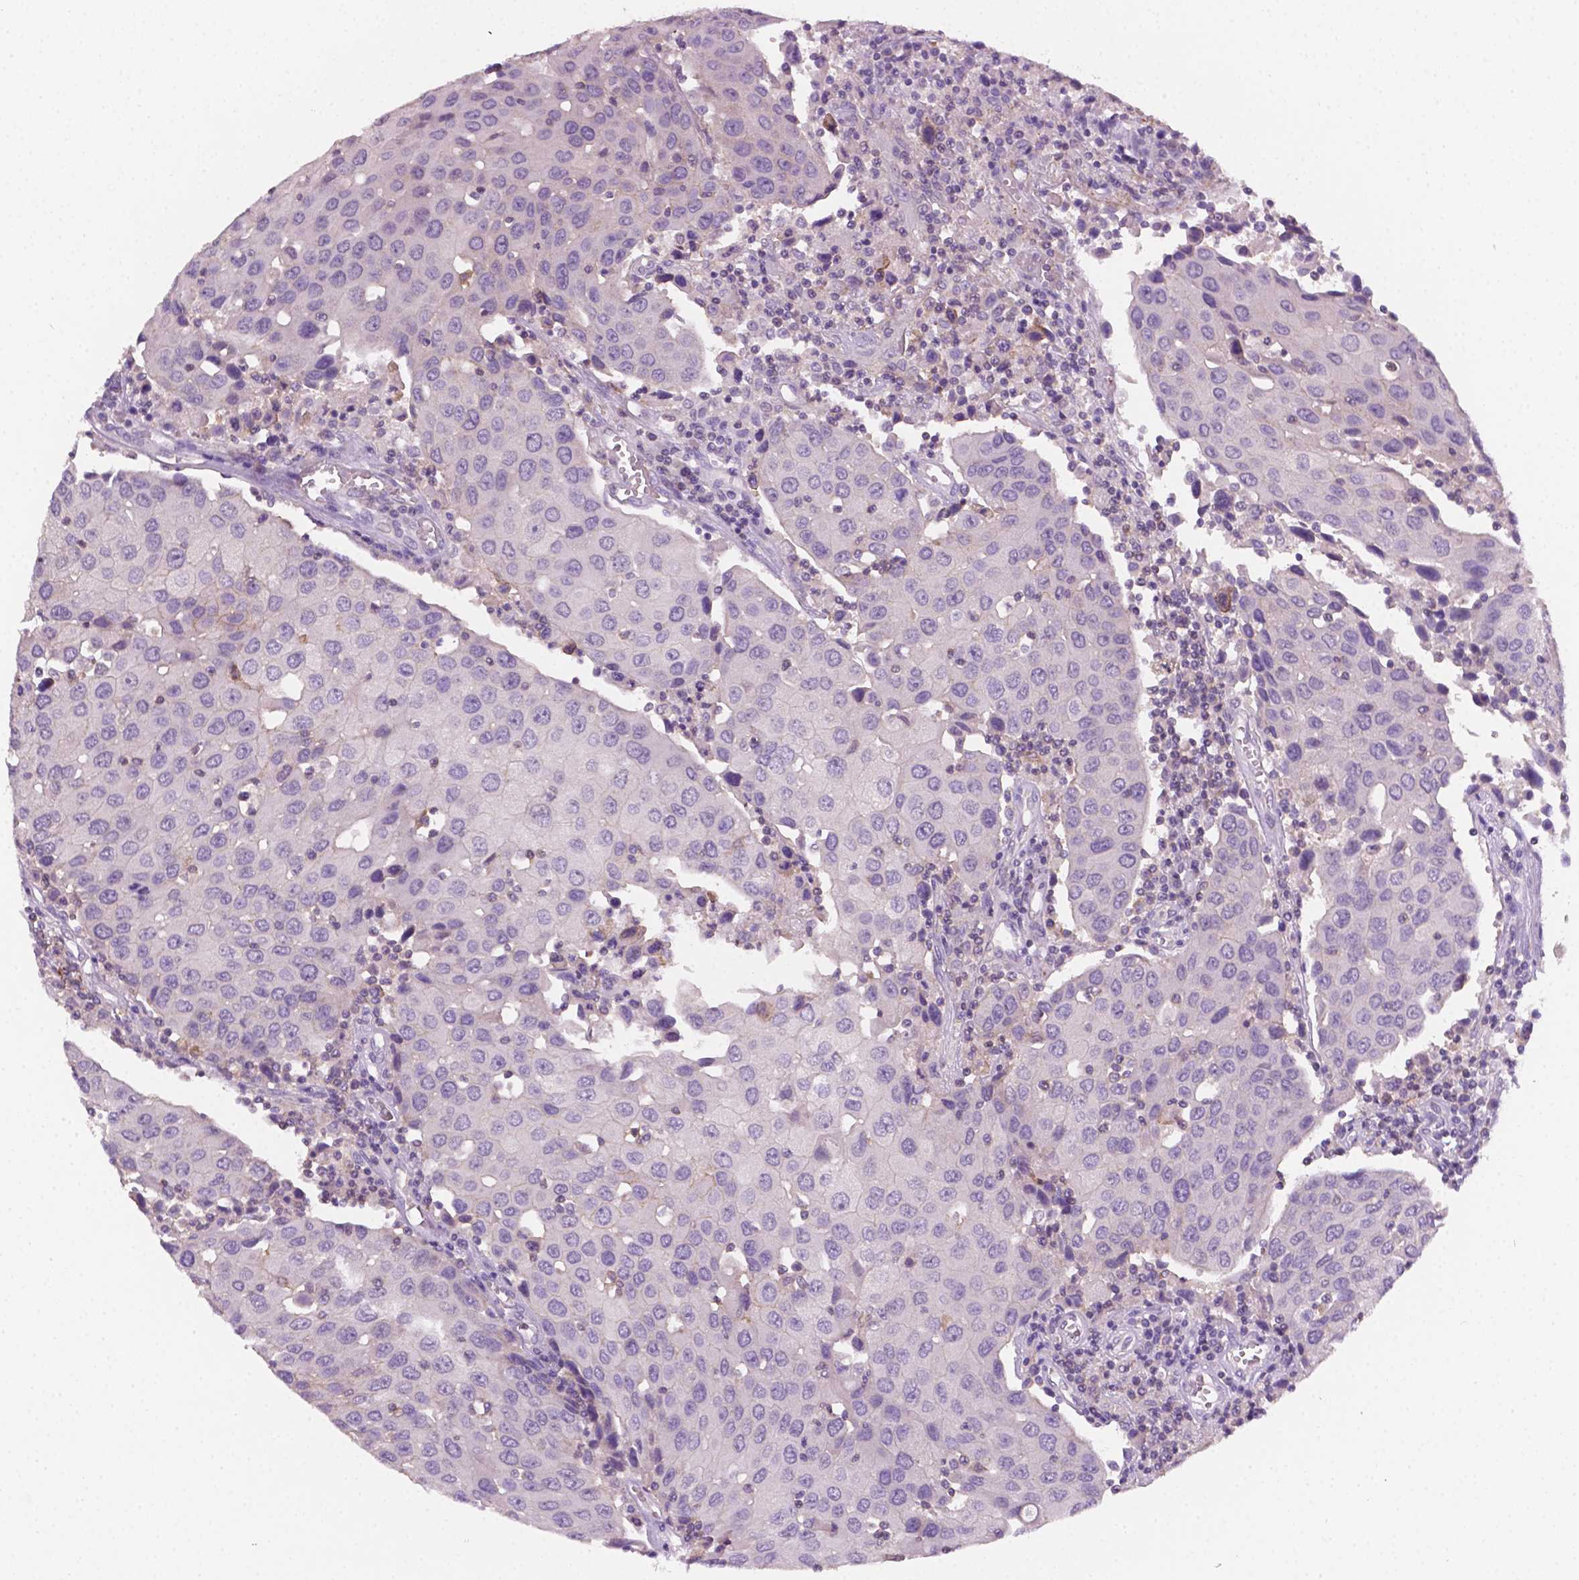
{"staining": {"intensity": "negative", "quantity": "none", "location": "none"}, "tissue": "urothelial cancer", "cell_type": "Tumor cells", "image_type": "cancer", "snomed": [{"axis": "morphology", "description": "Urothelial carcinoma, High grade"}, {"axis": "topography", "description": "Urinary bladder"}], "caption": "The immunohistochemistry (IHC) image has no significant staining in tumor cells of urothelial cancer tissue.", "gene": "EGFR", "patient": {"sex": "female", "age": 85}}